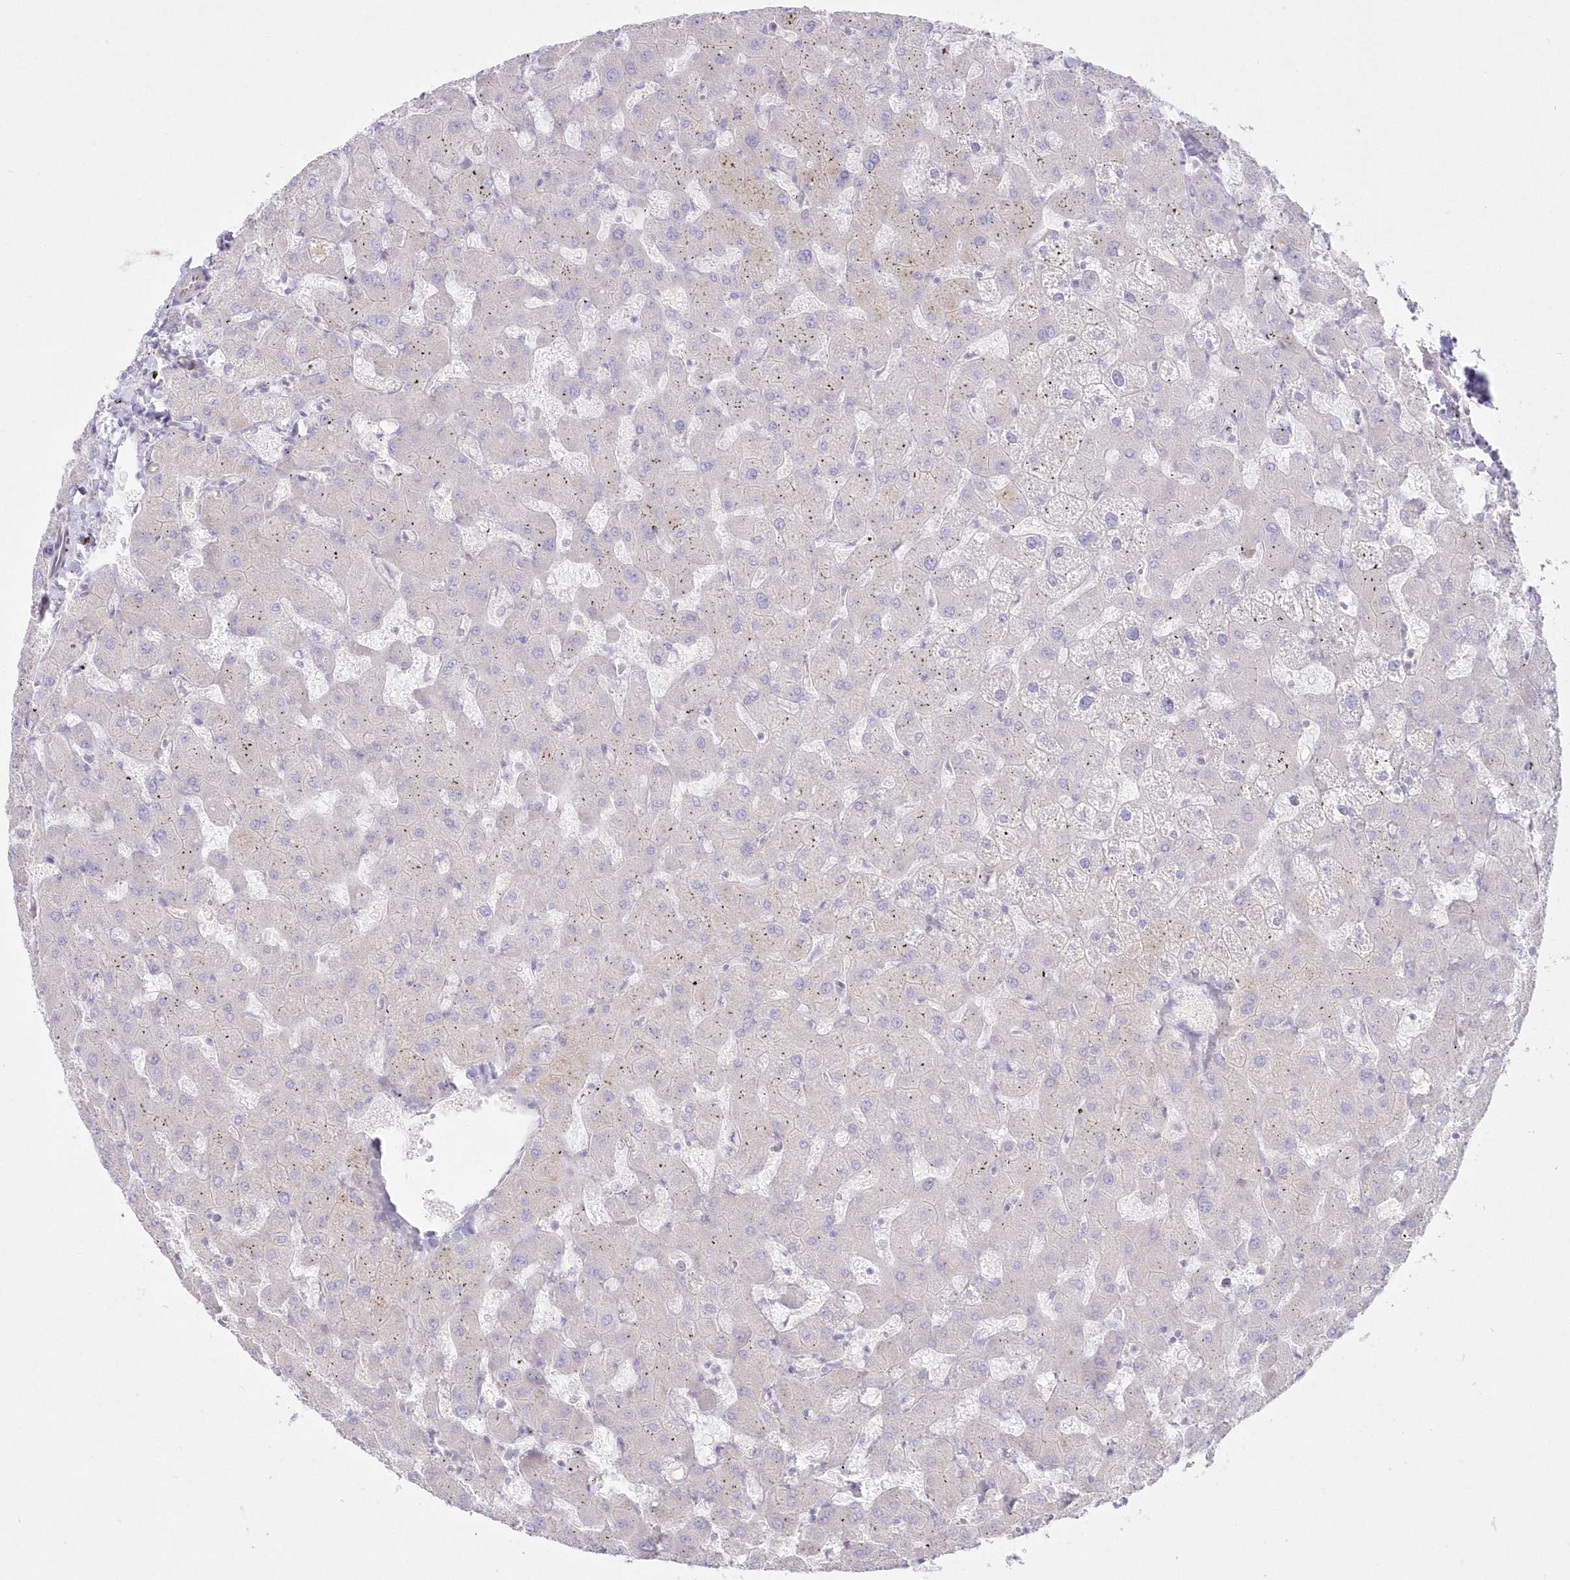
{"staining": {"intensity": "negative", "quantity": "none", "location": "none"}, "tissue": "liver", "cell_type": "Cholangiocytes", "image_type": "normal", "snomed": [{"axis": "morphology", "description": "Normal tissue, NOS"}, {"axis": "topography", "description": "Liver"}], "caption": "This is a image of IHC staining of unremarkable liver, which shows no positivity in cholangiocytes. Nuclei are stained in blue.", "gene": "ZNF843", "patient": {"sex": "female", "age": 63}}